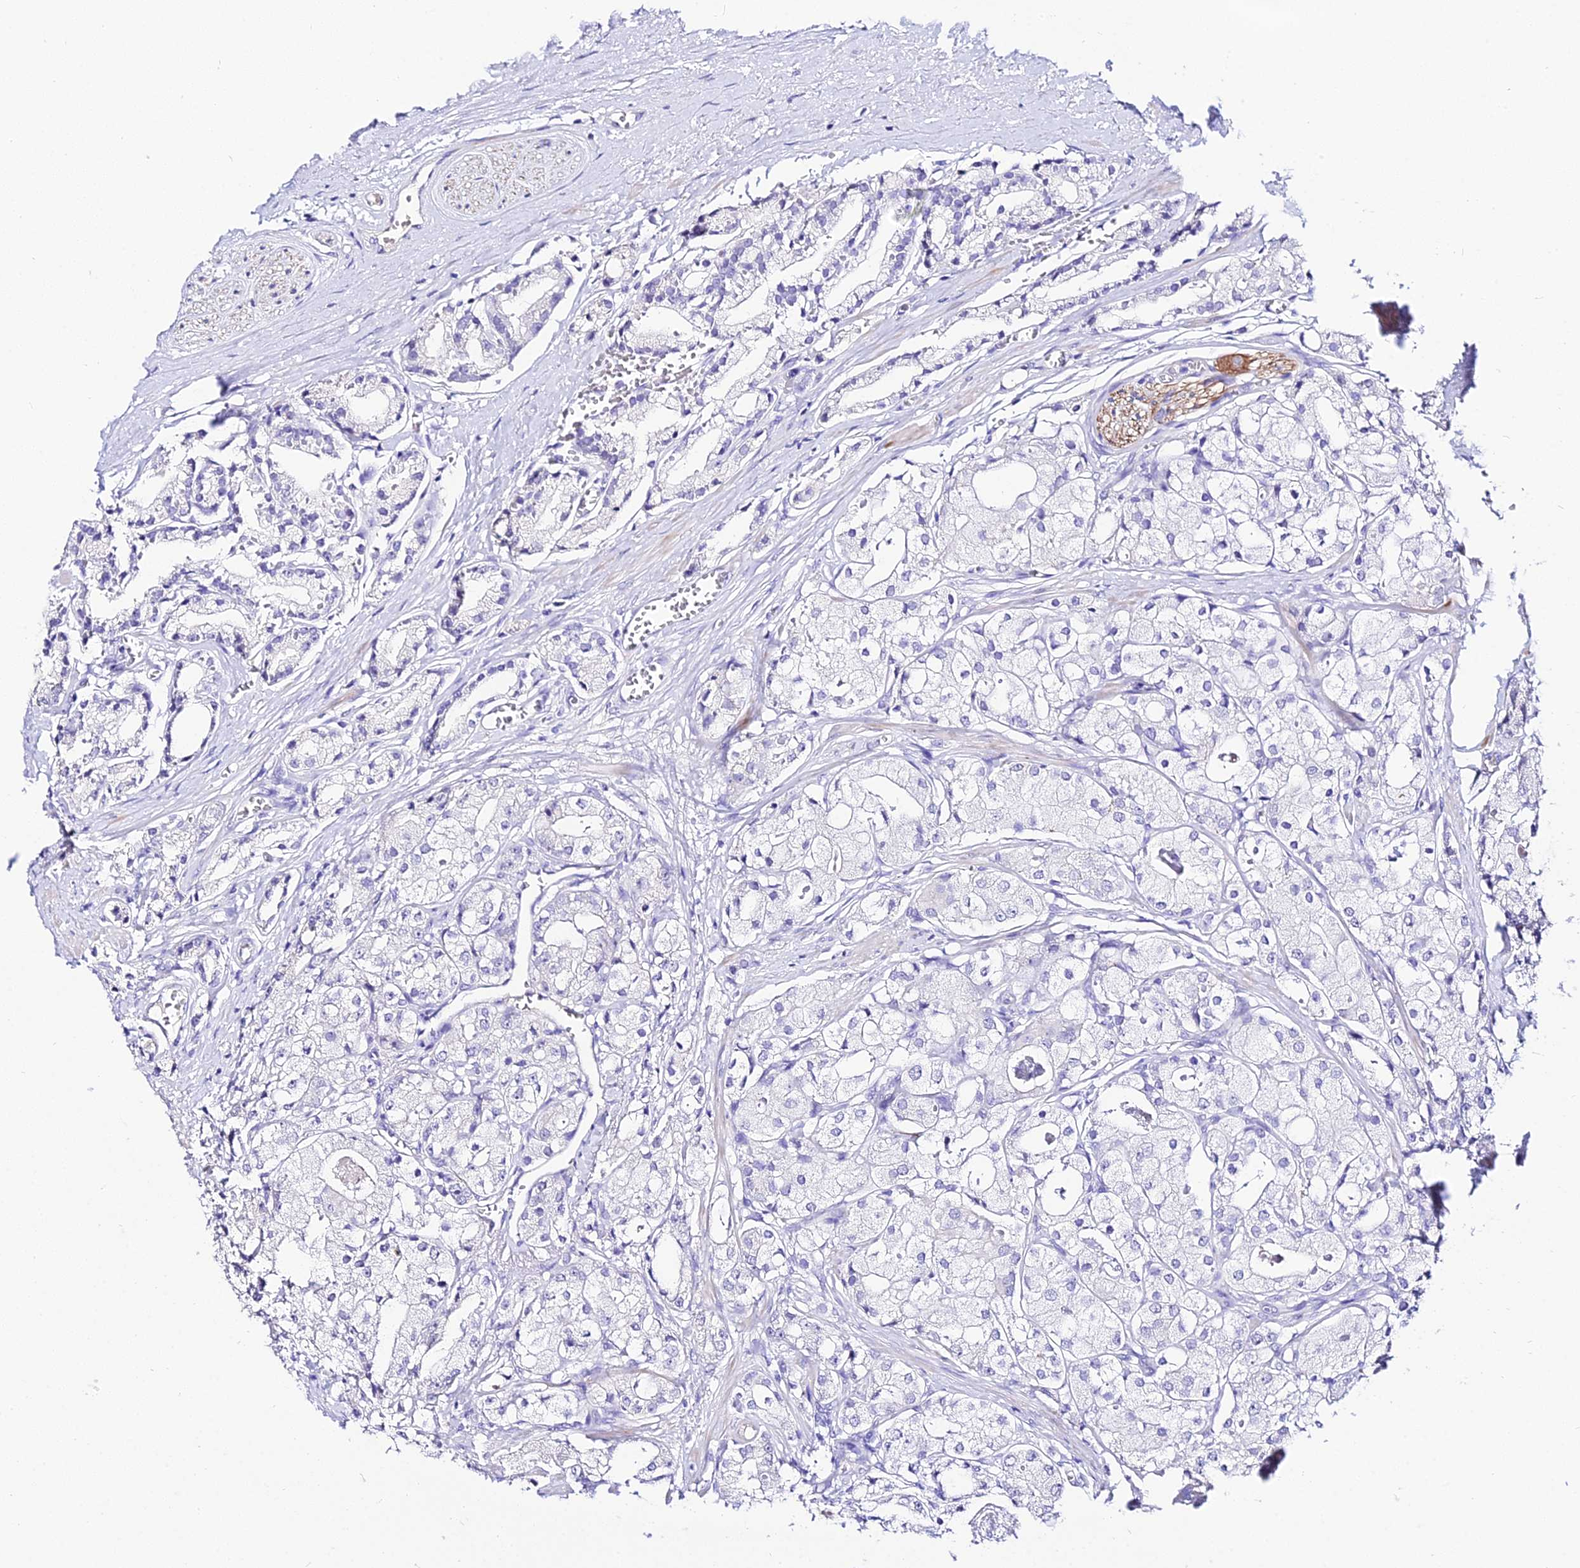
{"staining": {"intensity": "negative", "quantity": "none", "location": "none"}, "tissue": "prostate cancer", "cell_type": "Tumor cells", "image_type": "cancer", "snomed": [{"axis": "morphology", "description": "Adenocarcinoma, High grade"}, {"axis": "topography", "description": "Prostate"}], "caption": "There is no significant staining in tumor cells of prostate high-grade adenocarcinoma.", "gene": "DEFB106A", "patient": {"sex": "male", "age": 71}}